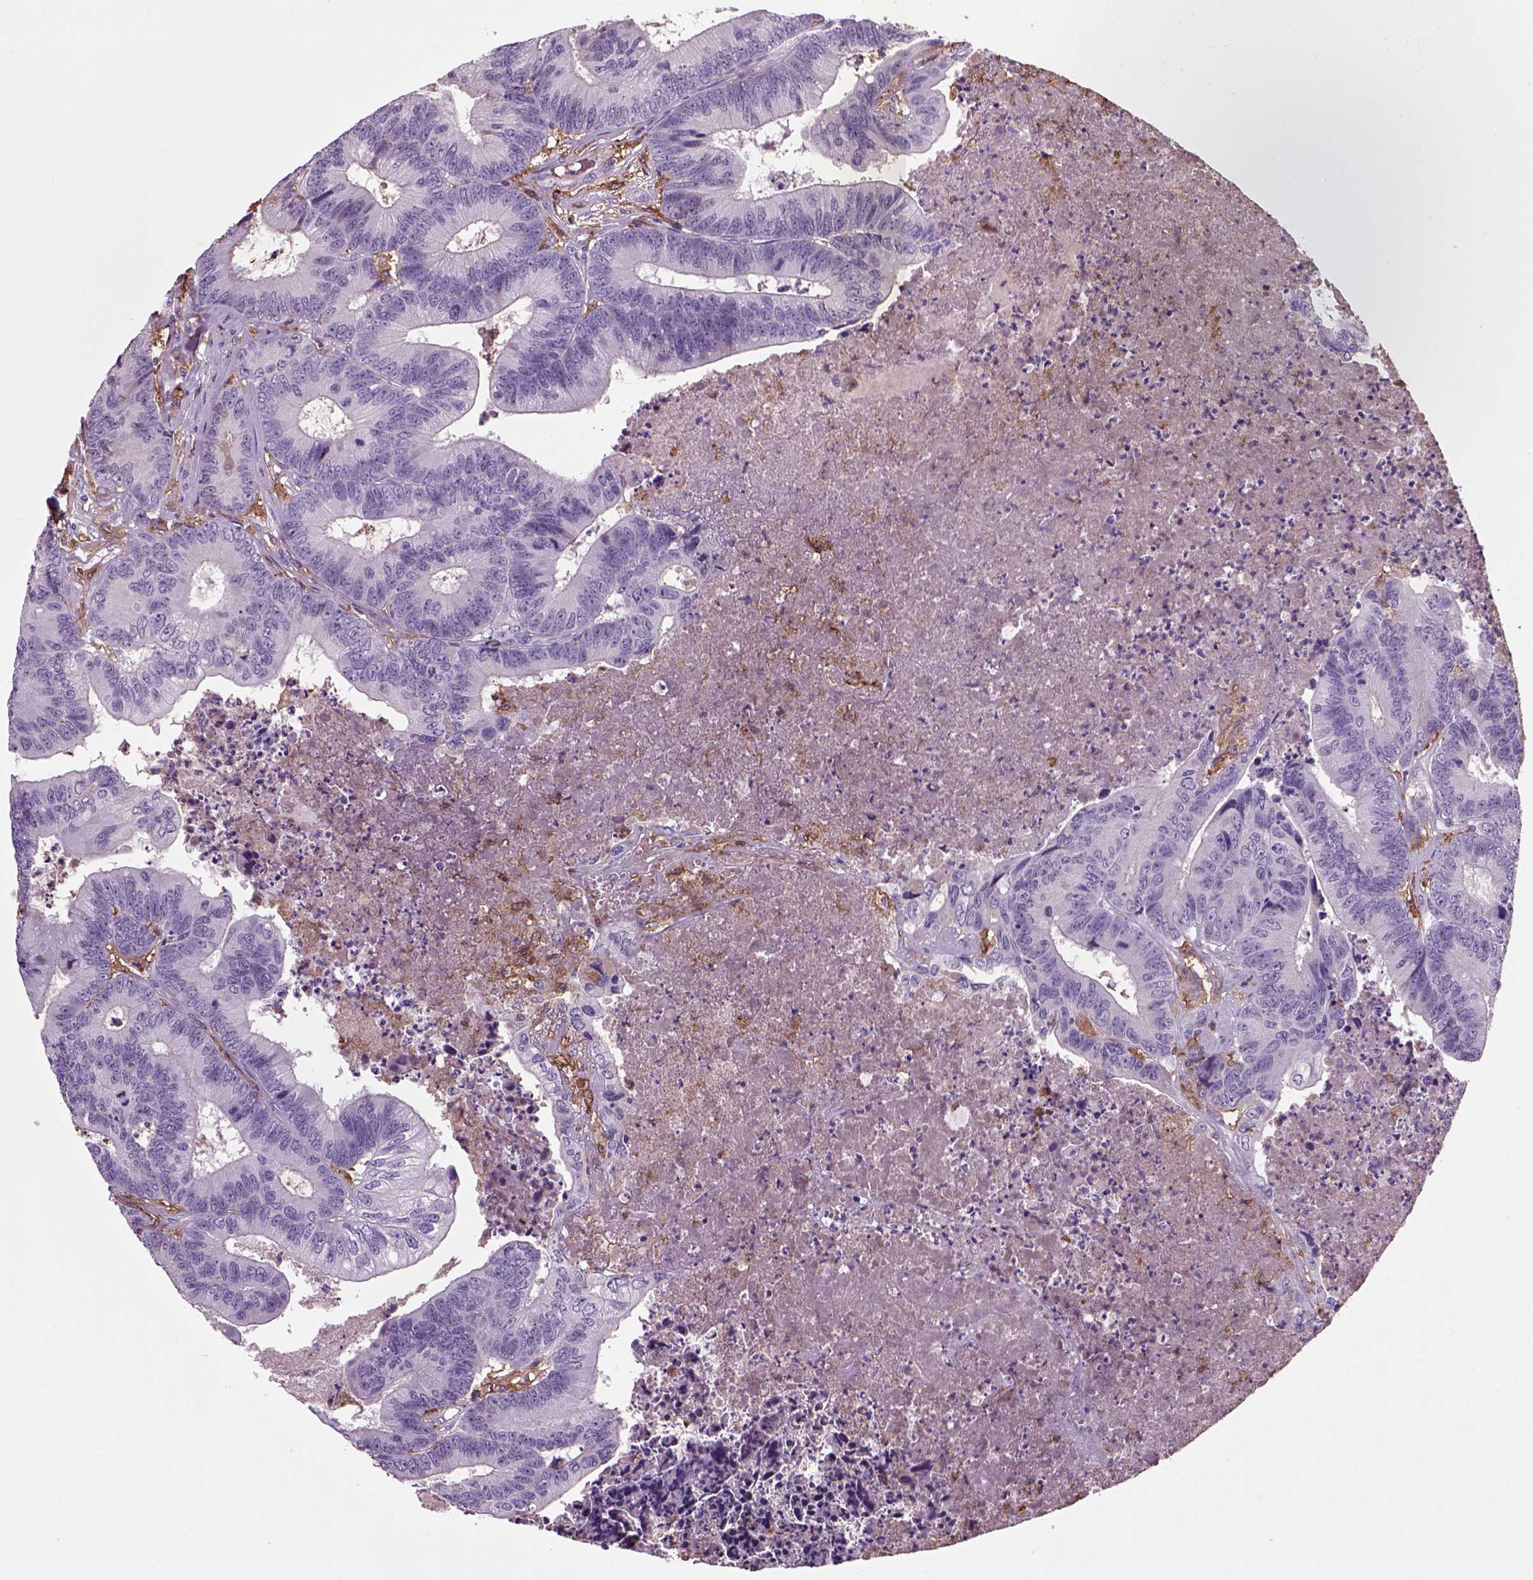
{"staining": {"intensity": "negative", "quantity": "none", "location": "none"}, "tissue": "colorectal cancer", "cell_type": "Tumor cells", "image_type": "cancer", "snomed": [{"axis": "morphology", "description": "Adenocarcinoma, NOS"}, {"axis": "topography", "description": "Colon"}], "caption": "An IHC histopathology image of colorectal cancer (adenocarcinoma) is shown. There is no staining in tumor cells of colorectal cancer (adenocarcinoma).", "gene": "CD14", "patient": {"sex": "male", "age": 84}}